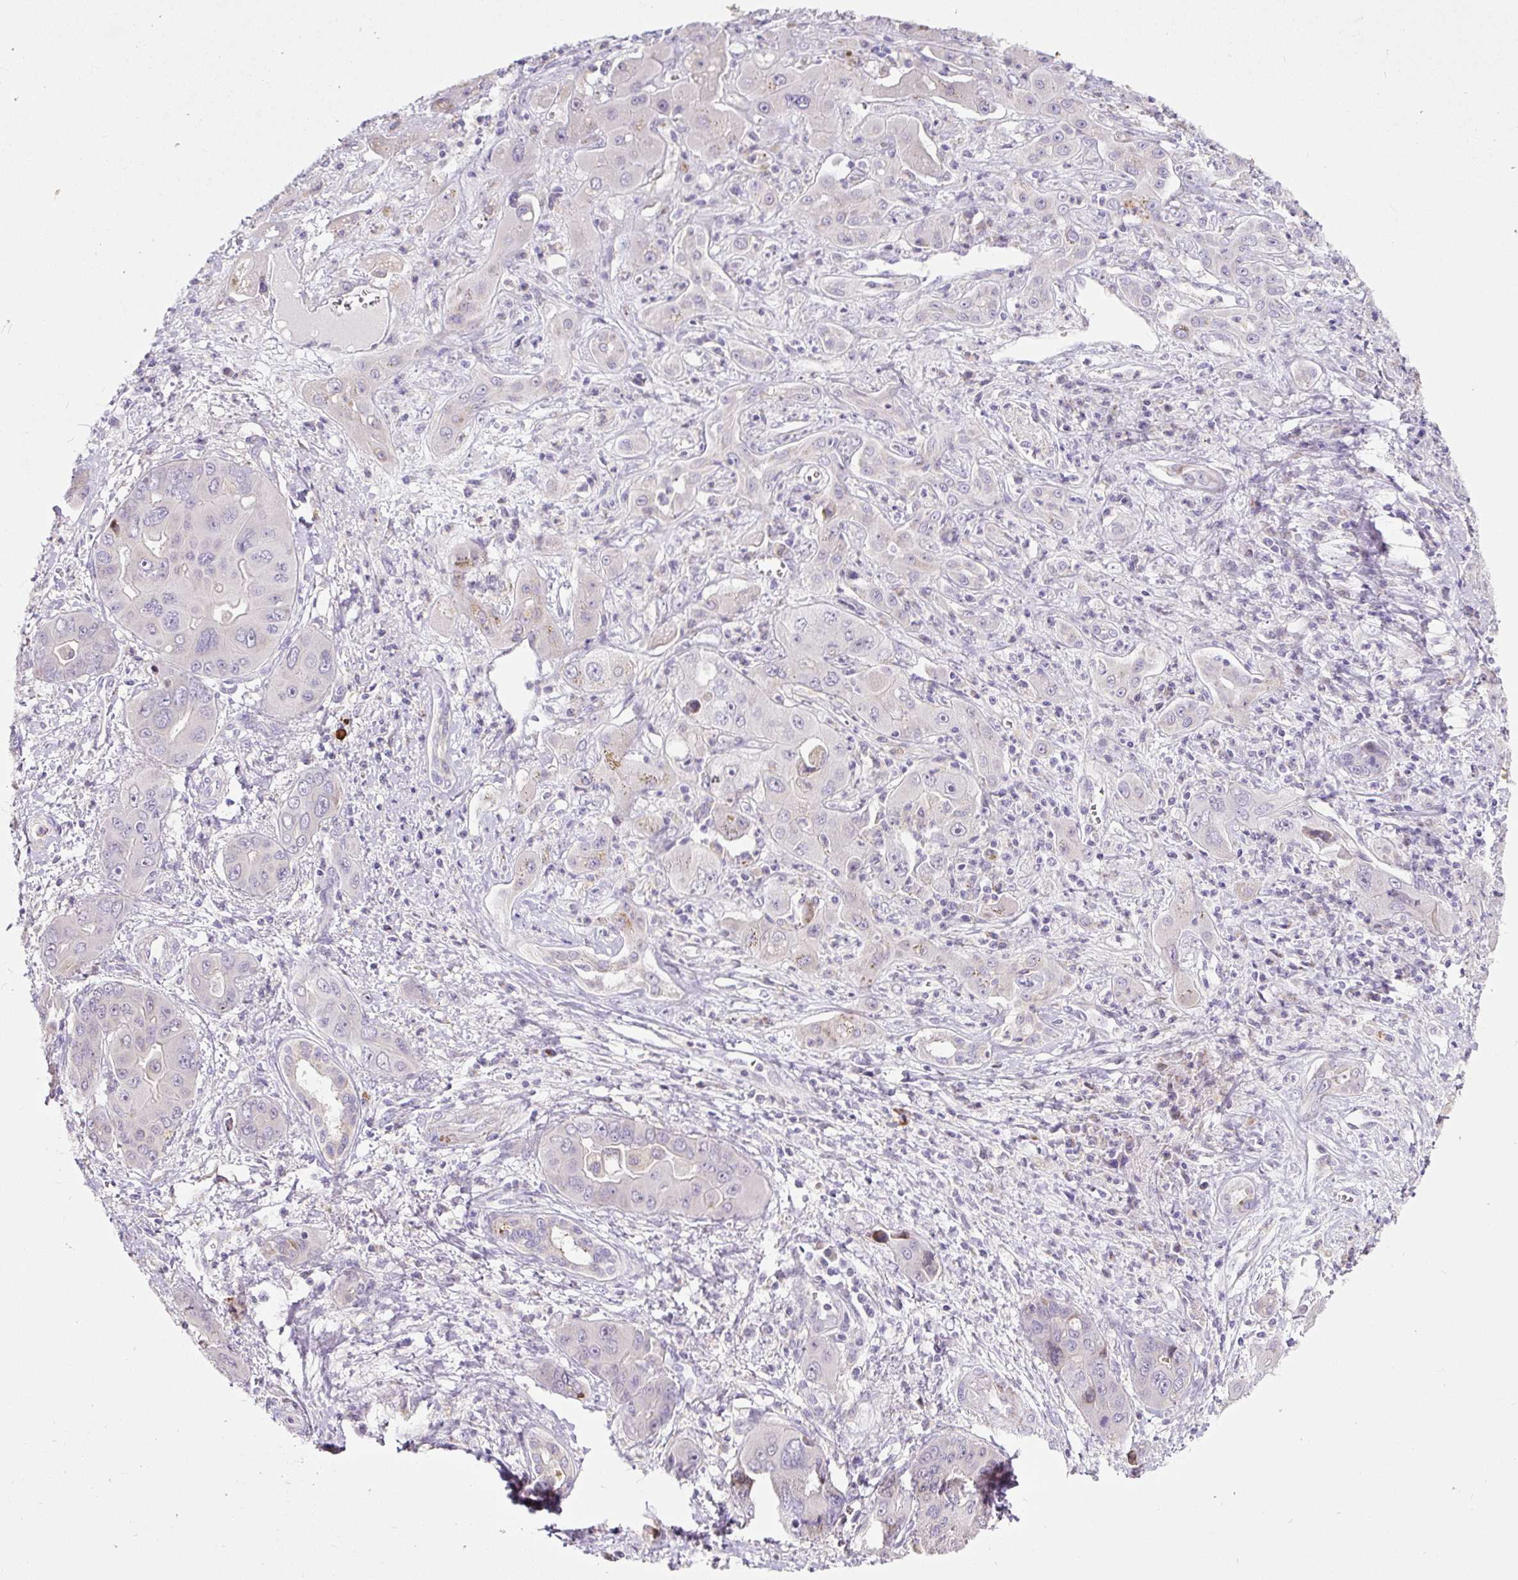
{"staining": {"intensity": "negative", "quantity": "none", "location": "none"}, "tissue": "liver cancer", "cell_type": "Tumor cells", "image_type": "cancer", "snomed": [{"axis": "morphology", "description": "Cholangiocarcinoma"}, {"axis": "topography", "description": "Liver"}], "caption": "High magnification brightfield microscopy of cholangiocarcinoma (liver) stained with DAB (brown) and counterstained with hematoxylin (blue): tumor cells show no significant expression.", "gene": "HPS4", "patient": {"sex": "male", "age": 67}}